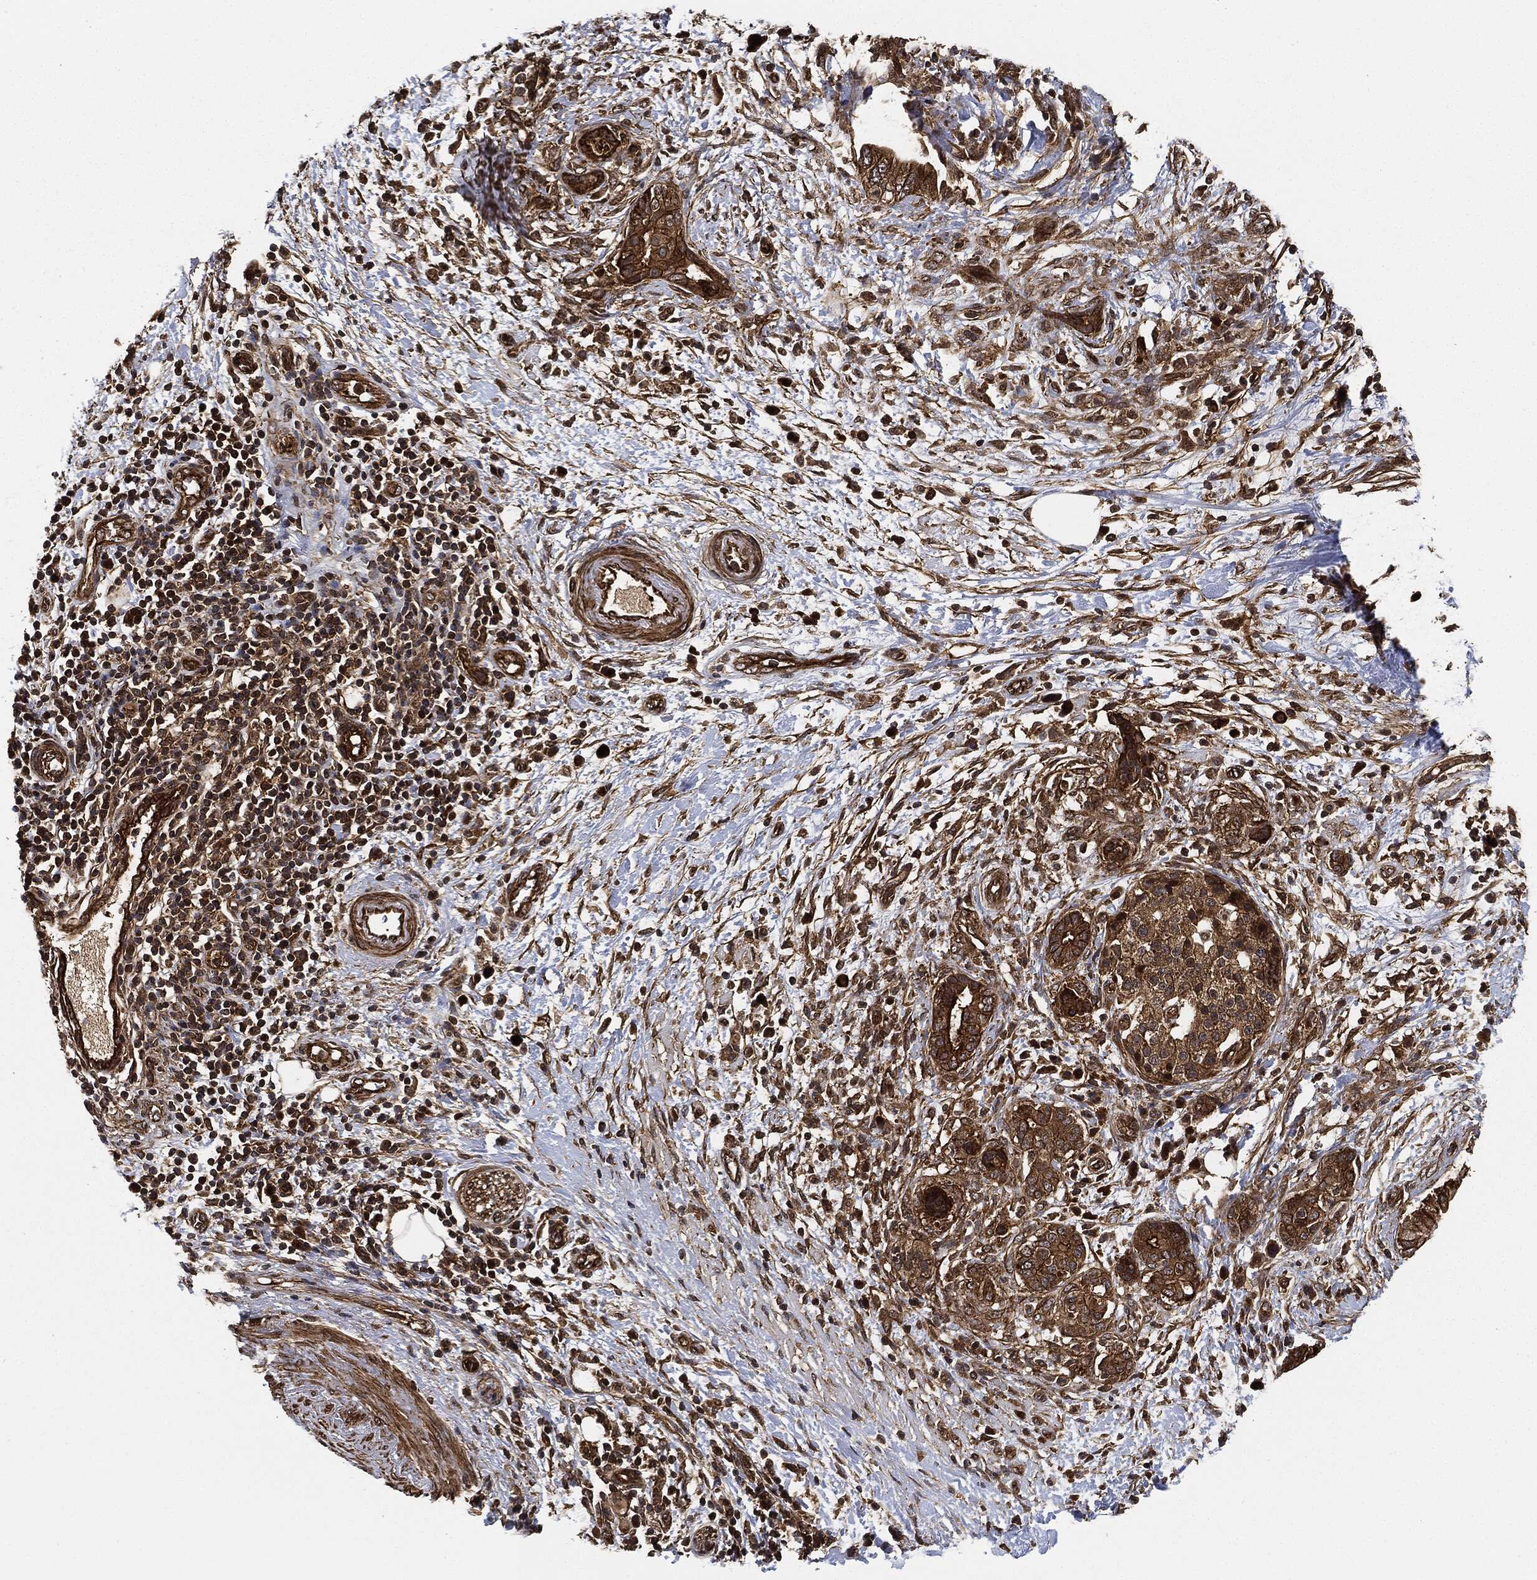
{"staining": {"intensity": "moderate", "quantity": ">75%", "location": "cytoplasmic/membranous"}, "tissue": "pancreatic cancer", "cell_type": "Tumor cells", "image_type": "cancer", "snomed": [{"axis": "morphology", "description": "Adenocarcinoma, NOS"}, {"axis": "topography", "description": "Pancreas"}], "caption": "This is a micrograph of IHC staining of pancreatic cancer (adenocarcinoma), which shows moderate staining in the cytoplasmic/membranous of tumor cells.", "gene": "CEP290", "patient": {"sex": "female", "age": 73}}